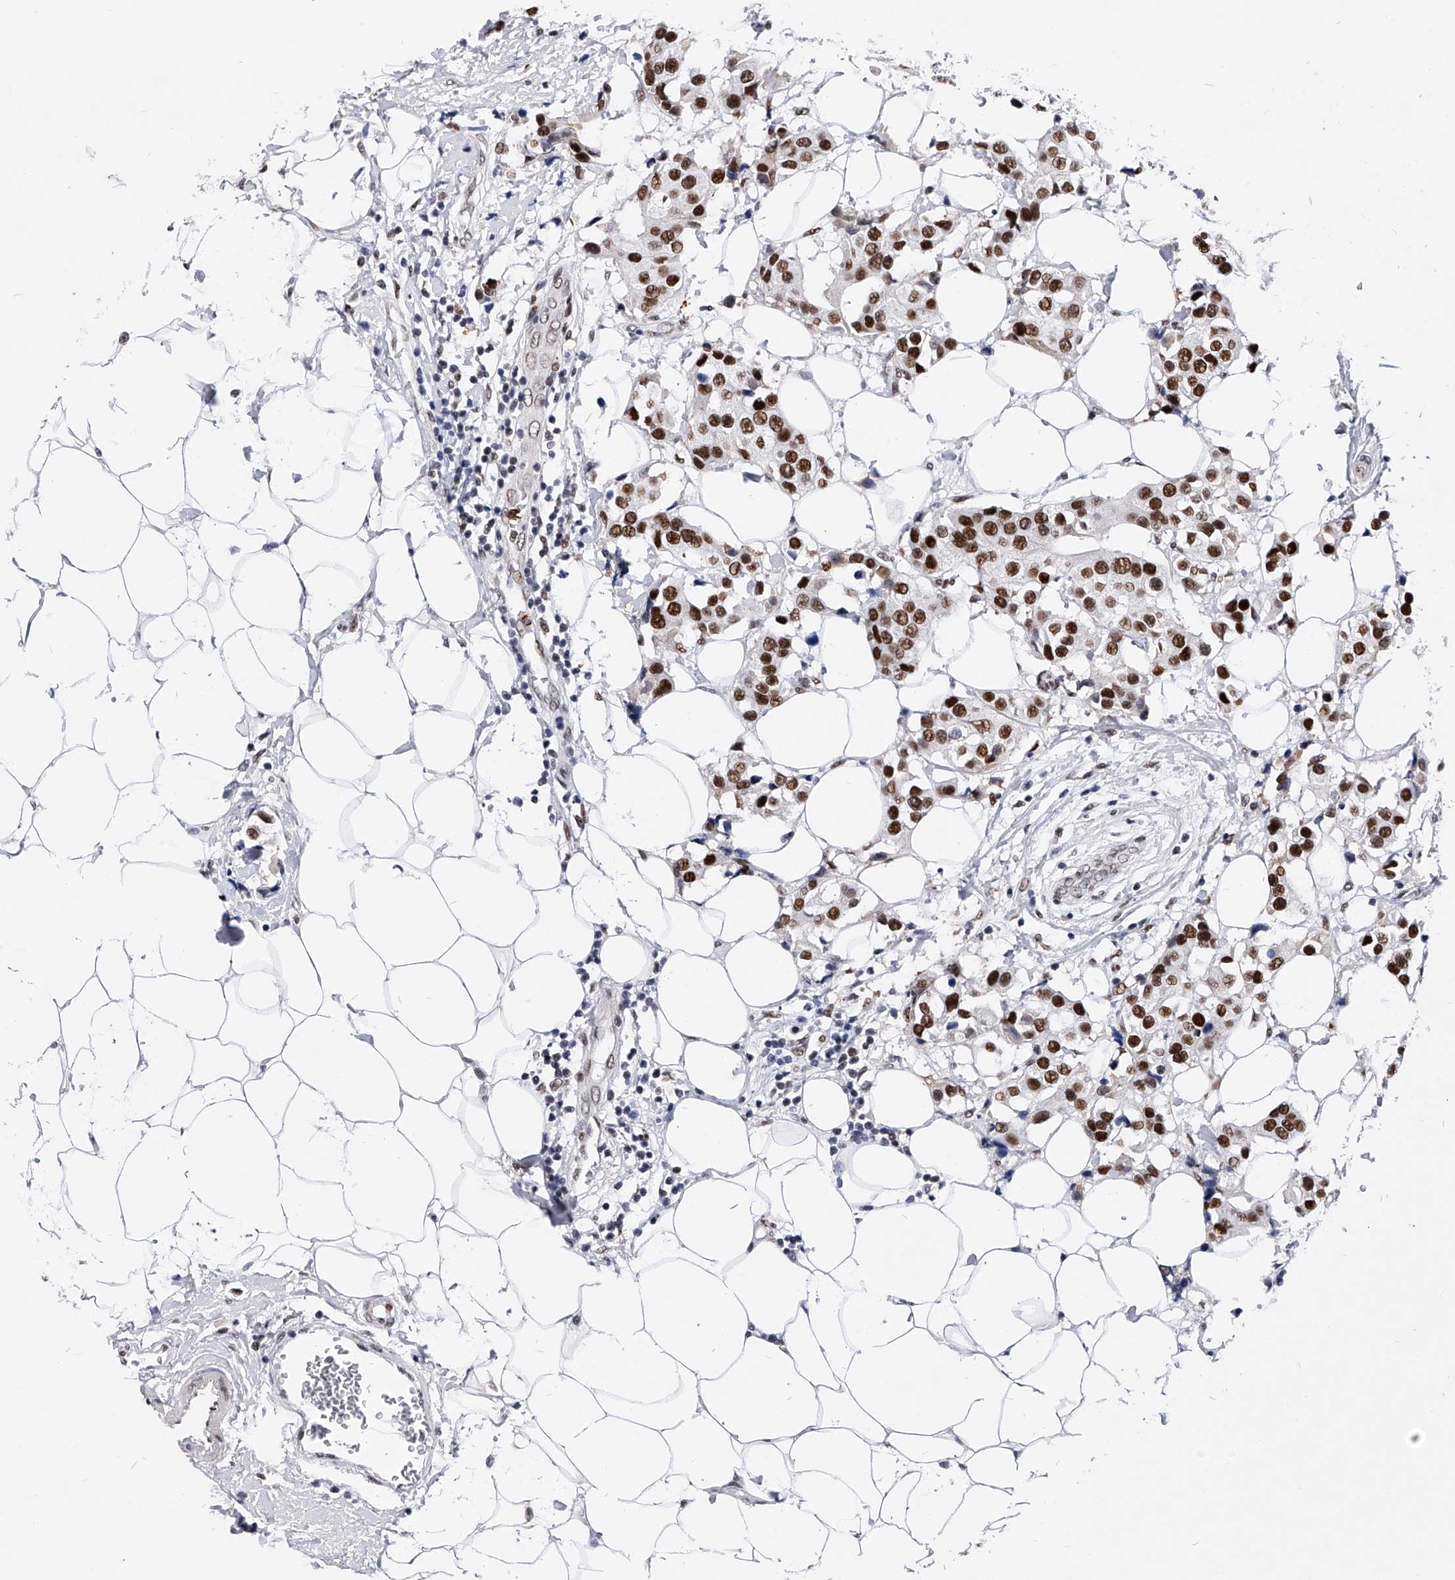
{"staining": {"intensity": "strong", "quantity": ">75%", "location": "nuclear"}, "tissue": "breast cancer", "cell_type": "Tumor cells", "image_type": "cancer", "snomed": [{"axis": "morphology", "description": "Normal tissue, NOS"}, {"axis": "morphology", "description": "Duct carcinoma"}, {"axis": "topography", "description": "Breast"}], "caption": "Brown immunohistochemical staining in breast invasive ductal carcinoma displays strong nuclear expression in approximately >75% of tumor cells.", "gene": "TESK2", "patient": {"sex": "female", "age": 39}}